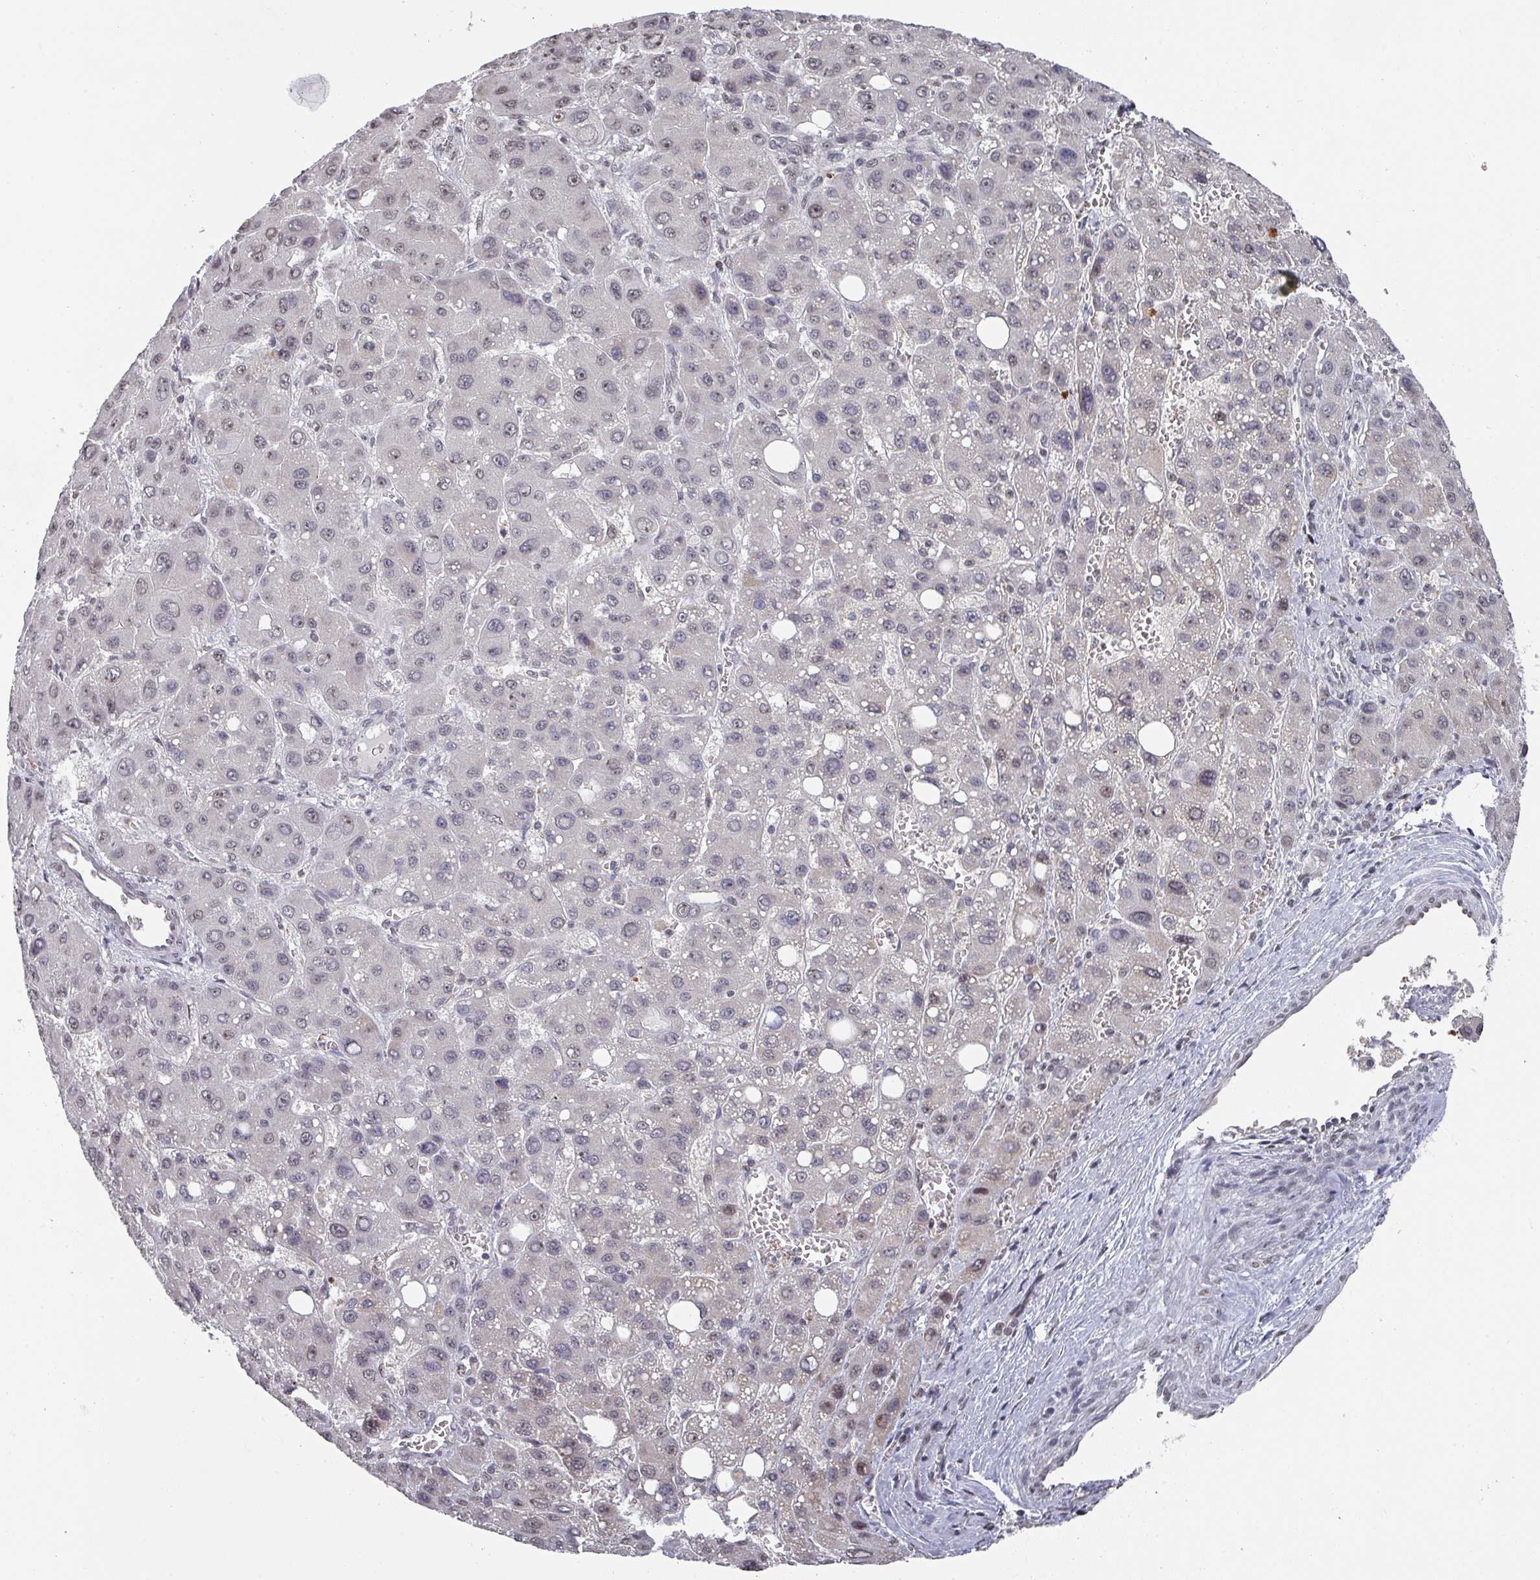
{"staining": {"intensity": "negative", "quantity": "none", "location": "none"}, "tissue": "liver cancer", "cell_type": "Tumor cells", "image_type": "cancer", "snomed": [{"axis": "morphology", "description": "Carcinoma, Hepatocellular, NOS"}, {"axis": "topography", "description": "Liver"}], "caption": "Micrograph shows no significant protein positivity in tumor cells of liver cancer (hepatocellular carcinoma).", "gene": "ZNF654", "patient": {"sex": "male", "age": 55}}